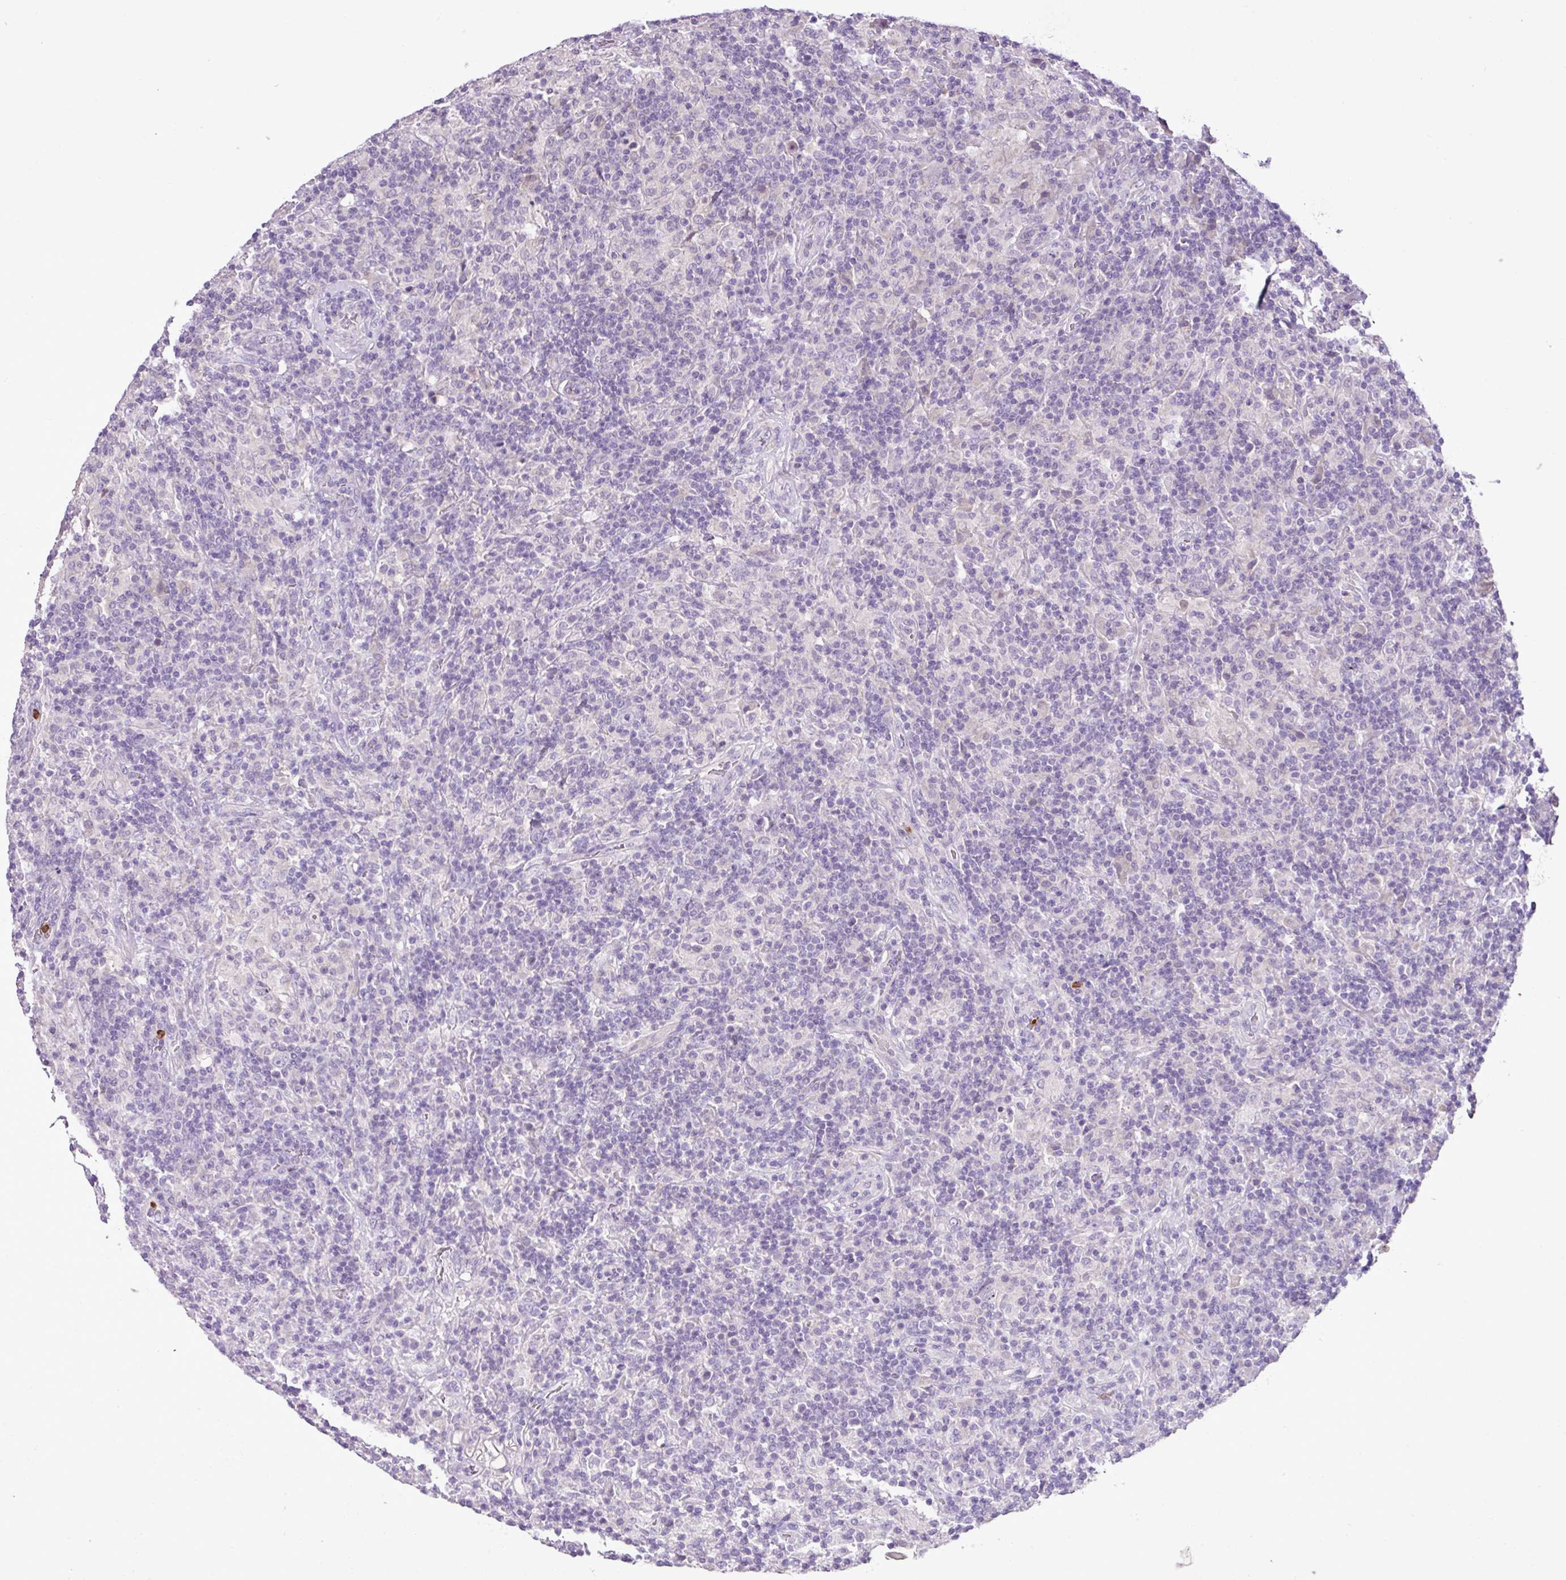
{"staining": {"intensity": "negative", "quantity": "none", "location": "none"}, "tissue": "lymphoma", "cell_type": "Tumor cells", "image_type": "cancer", "snomed": [{"axis": "morphology", "description": "Hodgkin's disease, NOS"}, {"axis": "topography", "description": "Lymph node"}], "caption": "A high-resolution image shows immunohistochemistry staining of lymphoma, which reveals no significant positivity in tumor cells. (DAB IHC, high magnification).", "gene": "HTR3E", "patient": {"sex": "male", "age": 70}}